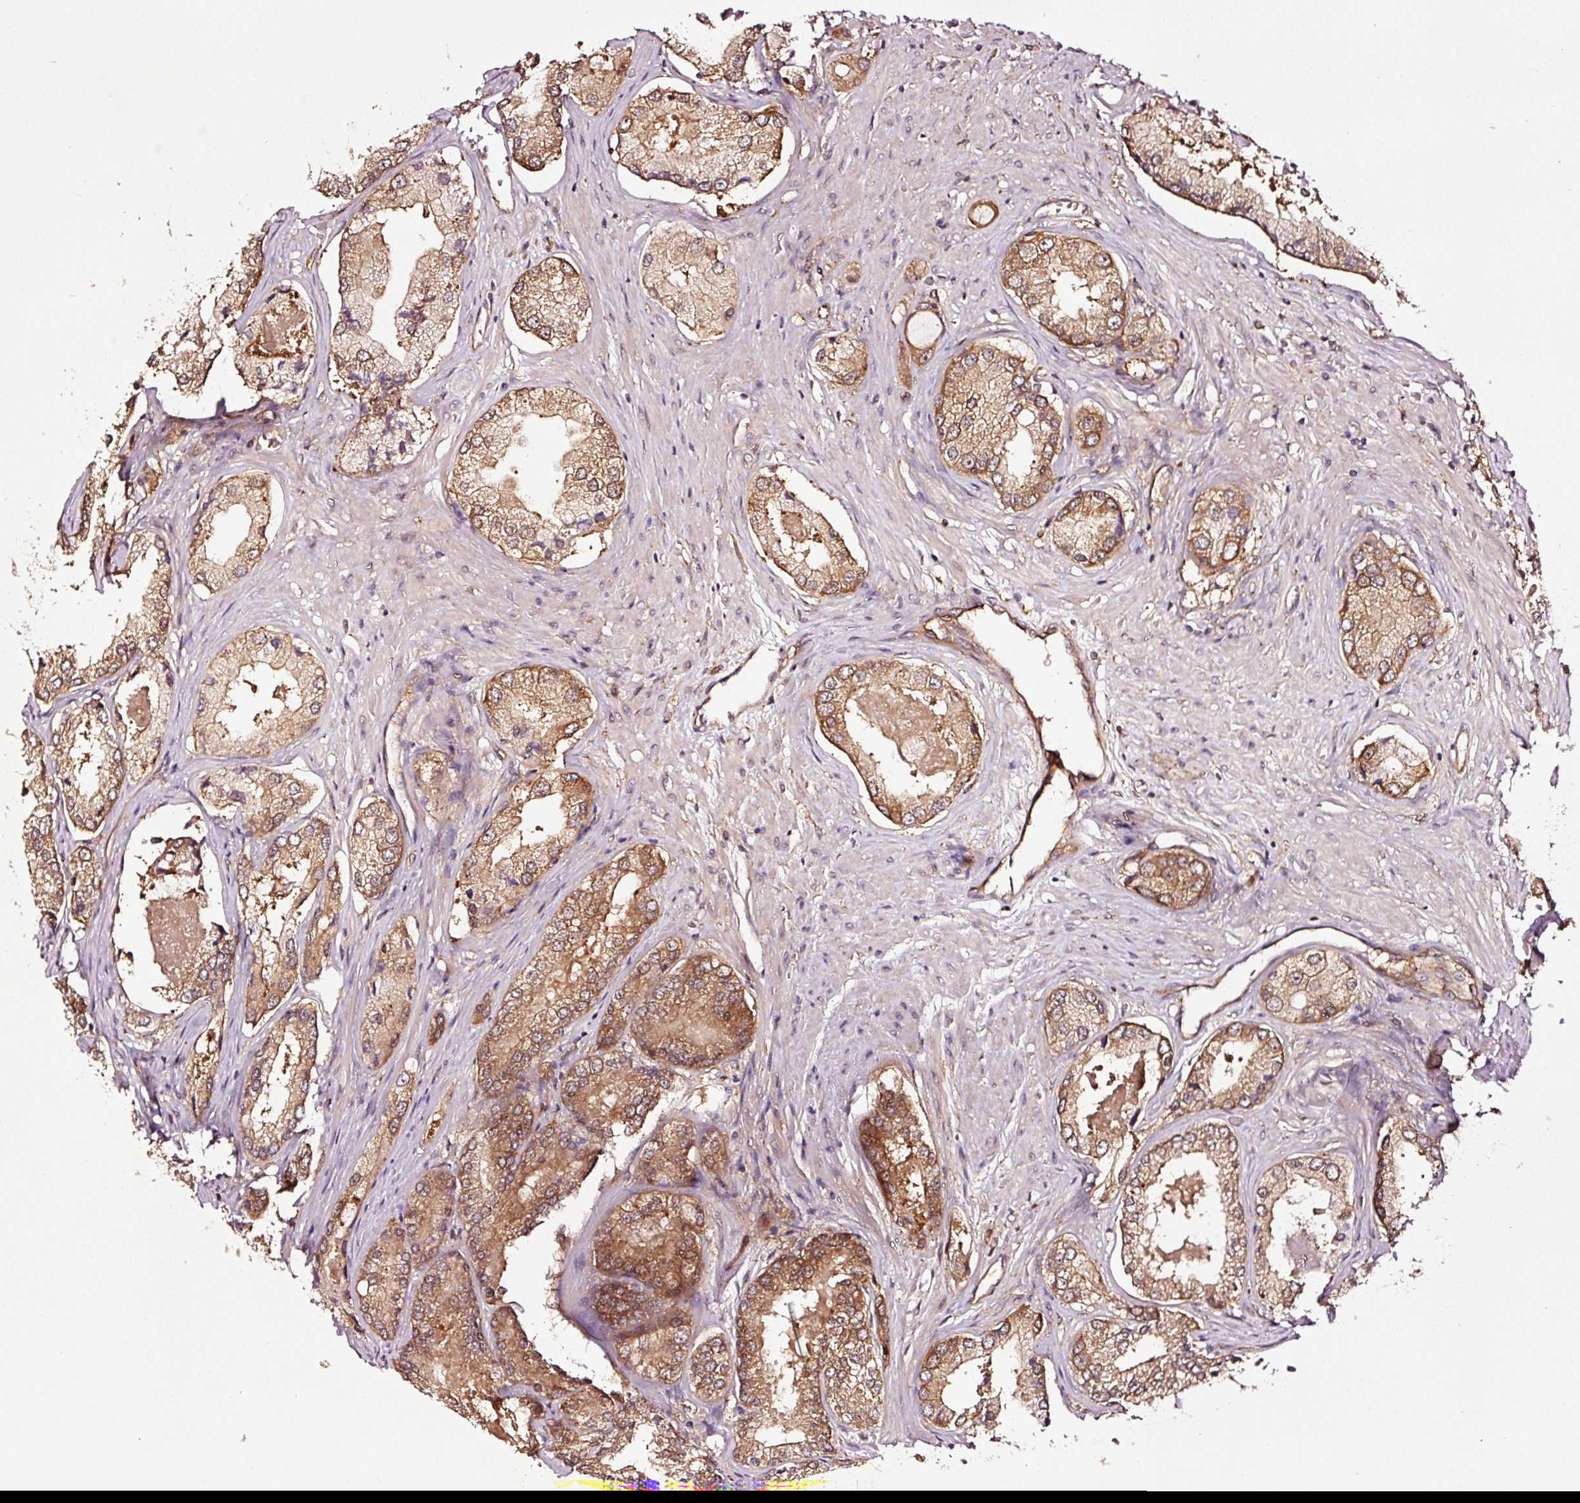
{"staining": {"intensity": "moderate", "quantity": ">75%", "location": "cytoplasmic/membranous"}, "tissue": "prostate cancer", "cell_type": "Tumor cells", "image_type": "cancer", "snomed": [{"axis": "morphology", "description": "Adenocarcinoma, Low grade"}, {"axis": "topography", "description": "Prostate"}], "caption": "Prostate cancer tissue reveals moderate cytoplasmic/membranous expression in about >75% of tumor cells", "gene": "METAP1", "patient": {"sex": "male", "age": 68}}